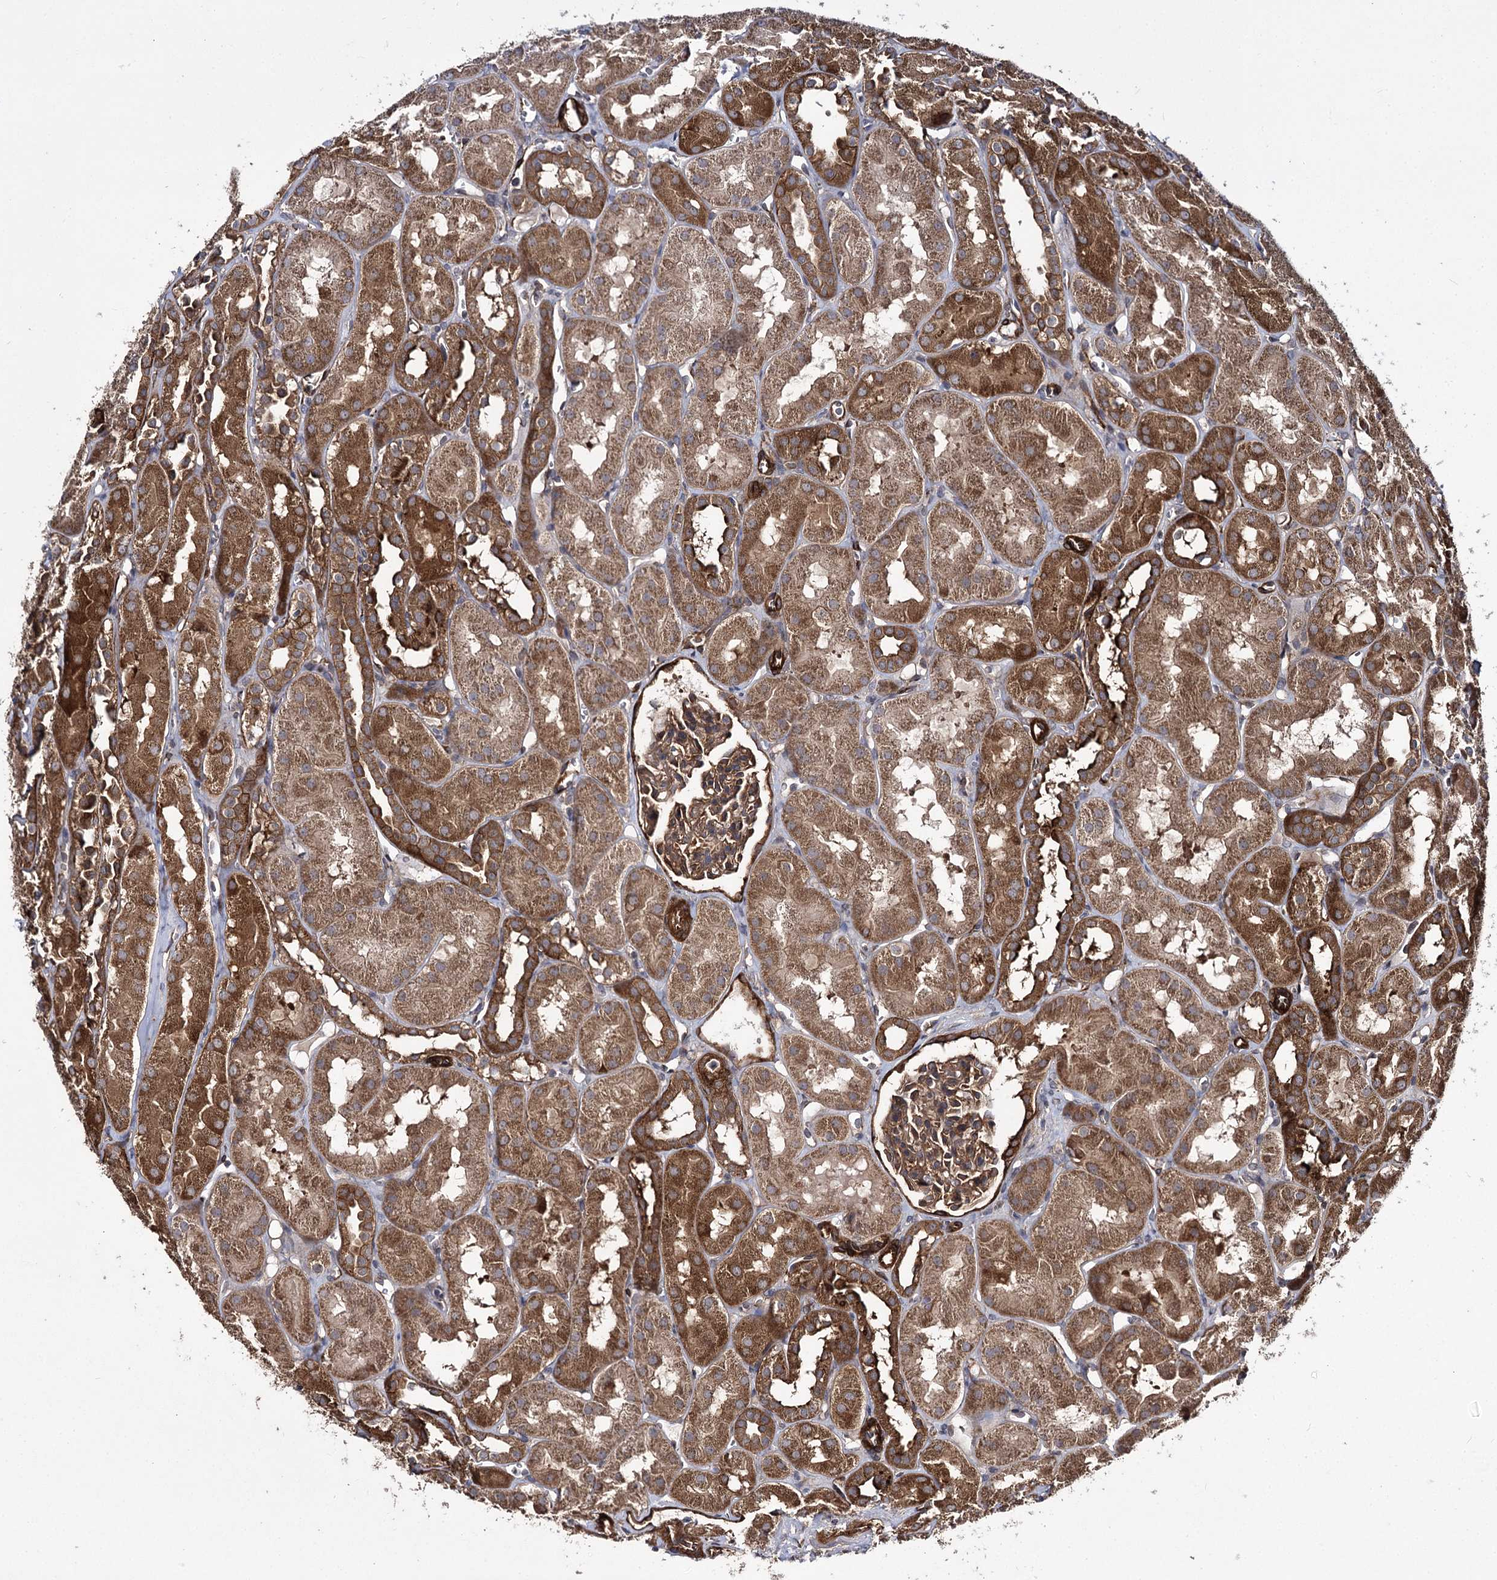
{"staining": {"intensity": "moderate", "quantity": ">75%", "location": "cytoplasmic/membranous"}, "tissue": "kidney", "cell_type": "Cells in glomeruli", "image_type": "normal", "snomed": [{"axis": "morphology", "description": "Normal tissue, NOS"}, {"axis": "topography", "description": "Kidney"}, {"axis": "topography", "description": "Urinary bladder"}], "caption": "Unremarkable kidney demonstrates moderate cytoplasmic/membranous staining in about >75% of cells in glomeruli, visualized by immunohistochemistry.", "gene": "MYO1C", "patient": {"sex": "male", "age": 16}}